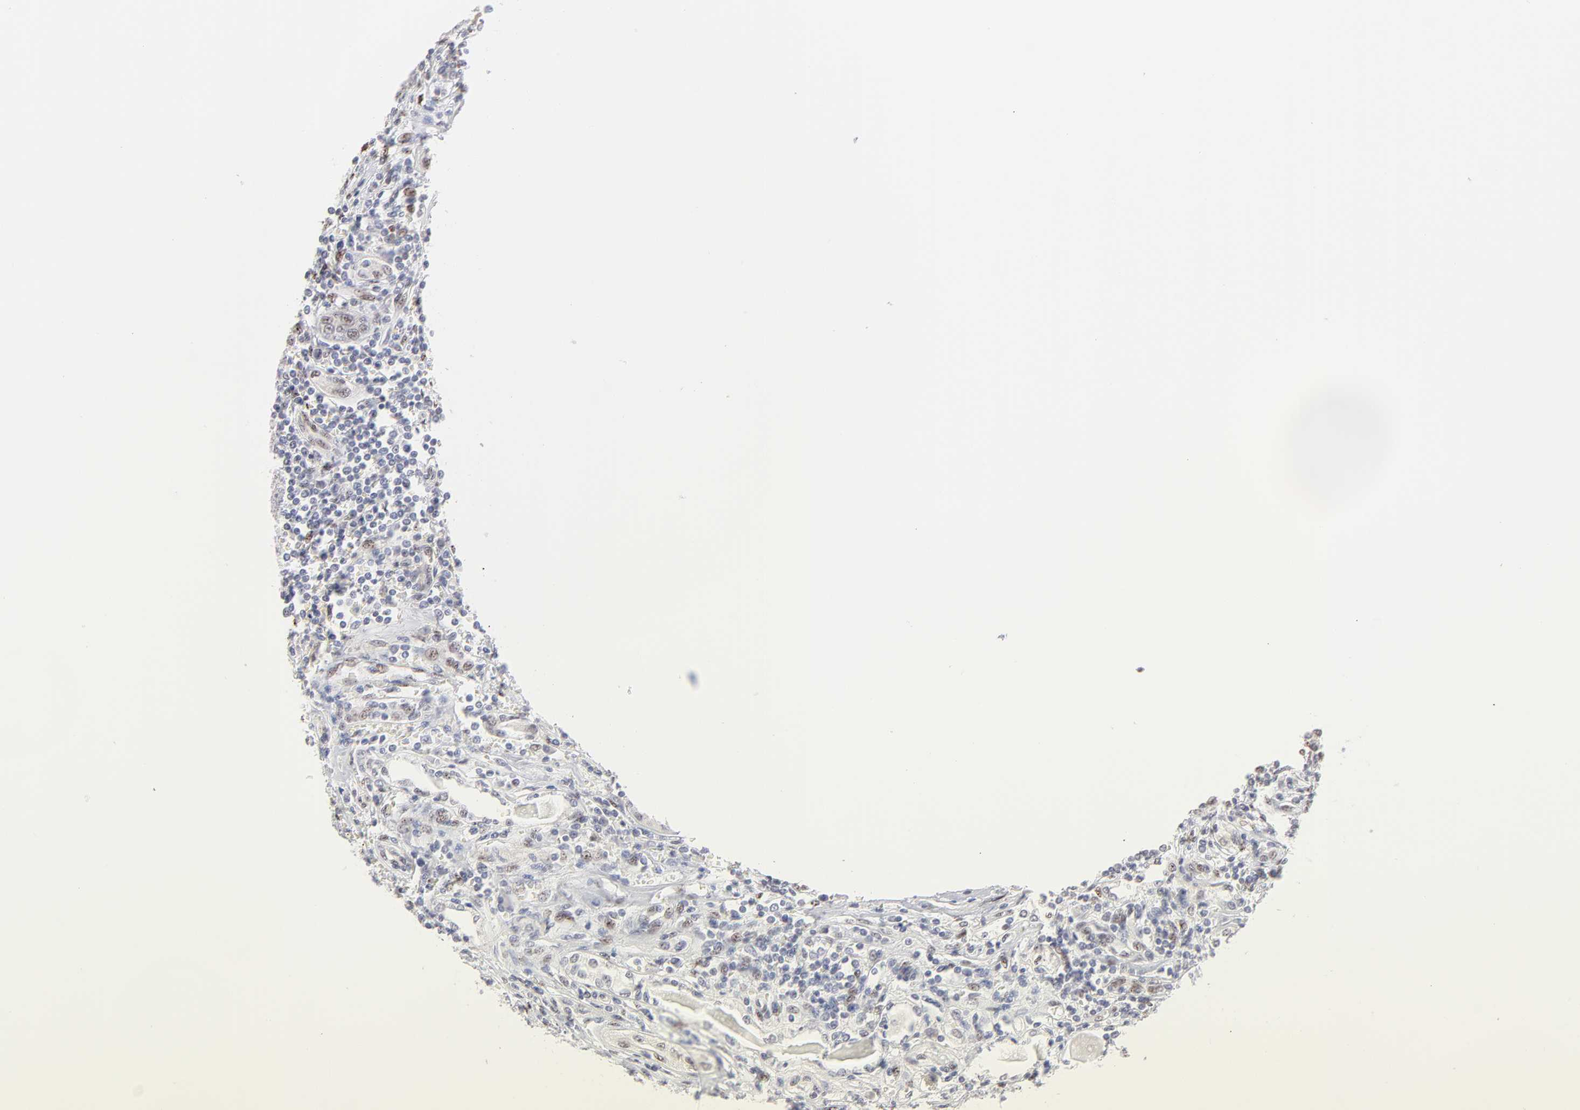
{"staining": {"intensity": "strong", "quantity": ">75%", "location": "nuclear"}, "tissue": "renal cancer", "cell_type": "Tumor cells", "image_type": "cancer", "snomed": [{"axis": "morphology", "description": "Normal tissue, NOS"}, {"axis": "morphology", "description": "Adenocarcinoma, NOS"}, {"axis": "topography", "description": "Kidney"}], "caption": "Renal adenocarcinoma stained with a brown dye shows strong nuclear positive expression in about >75% of tumor cells.", "gene": "STAT3", "patient": {"sex": "male", "age": 71}}